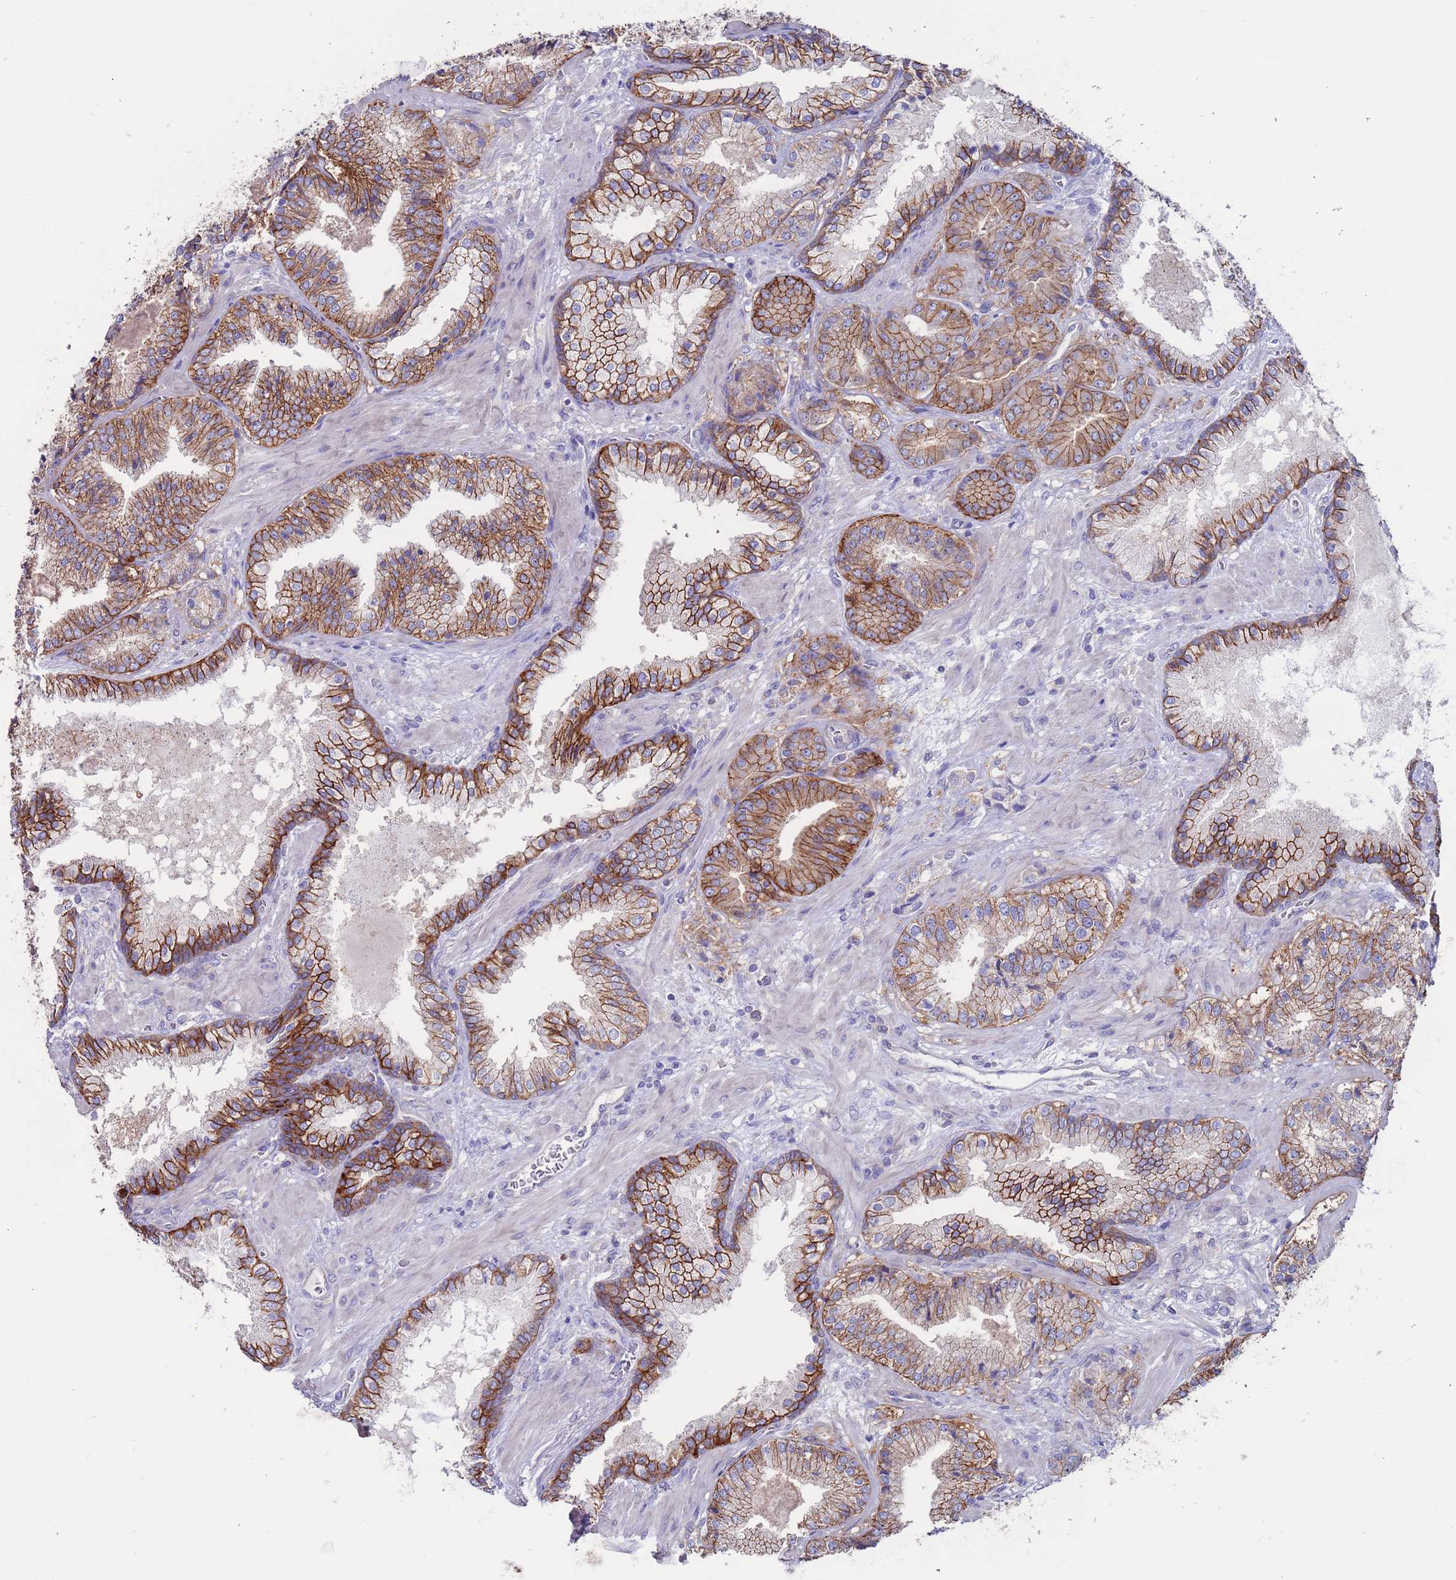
{"staining": {"intensity": "strong", "quantity": ">75%", "location": "cytoplasmic/membranous"}, "tissue": "prostate cancer", "cell_type": "Tumor cells", "image_type": "cancer", "snomed": [{"axis": "morphology", "description": "Adenocarcinoma, High grade"}, {"axis": "topography", "description": "Prostate"}], "caption": "Protein staining reveals strong cytoplasmic/membranous staining in approximately >75% of tumor cells in prostate cancer.", "gene": "KRTCAP3", "patient": {"sex": "male", "age": 63}}